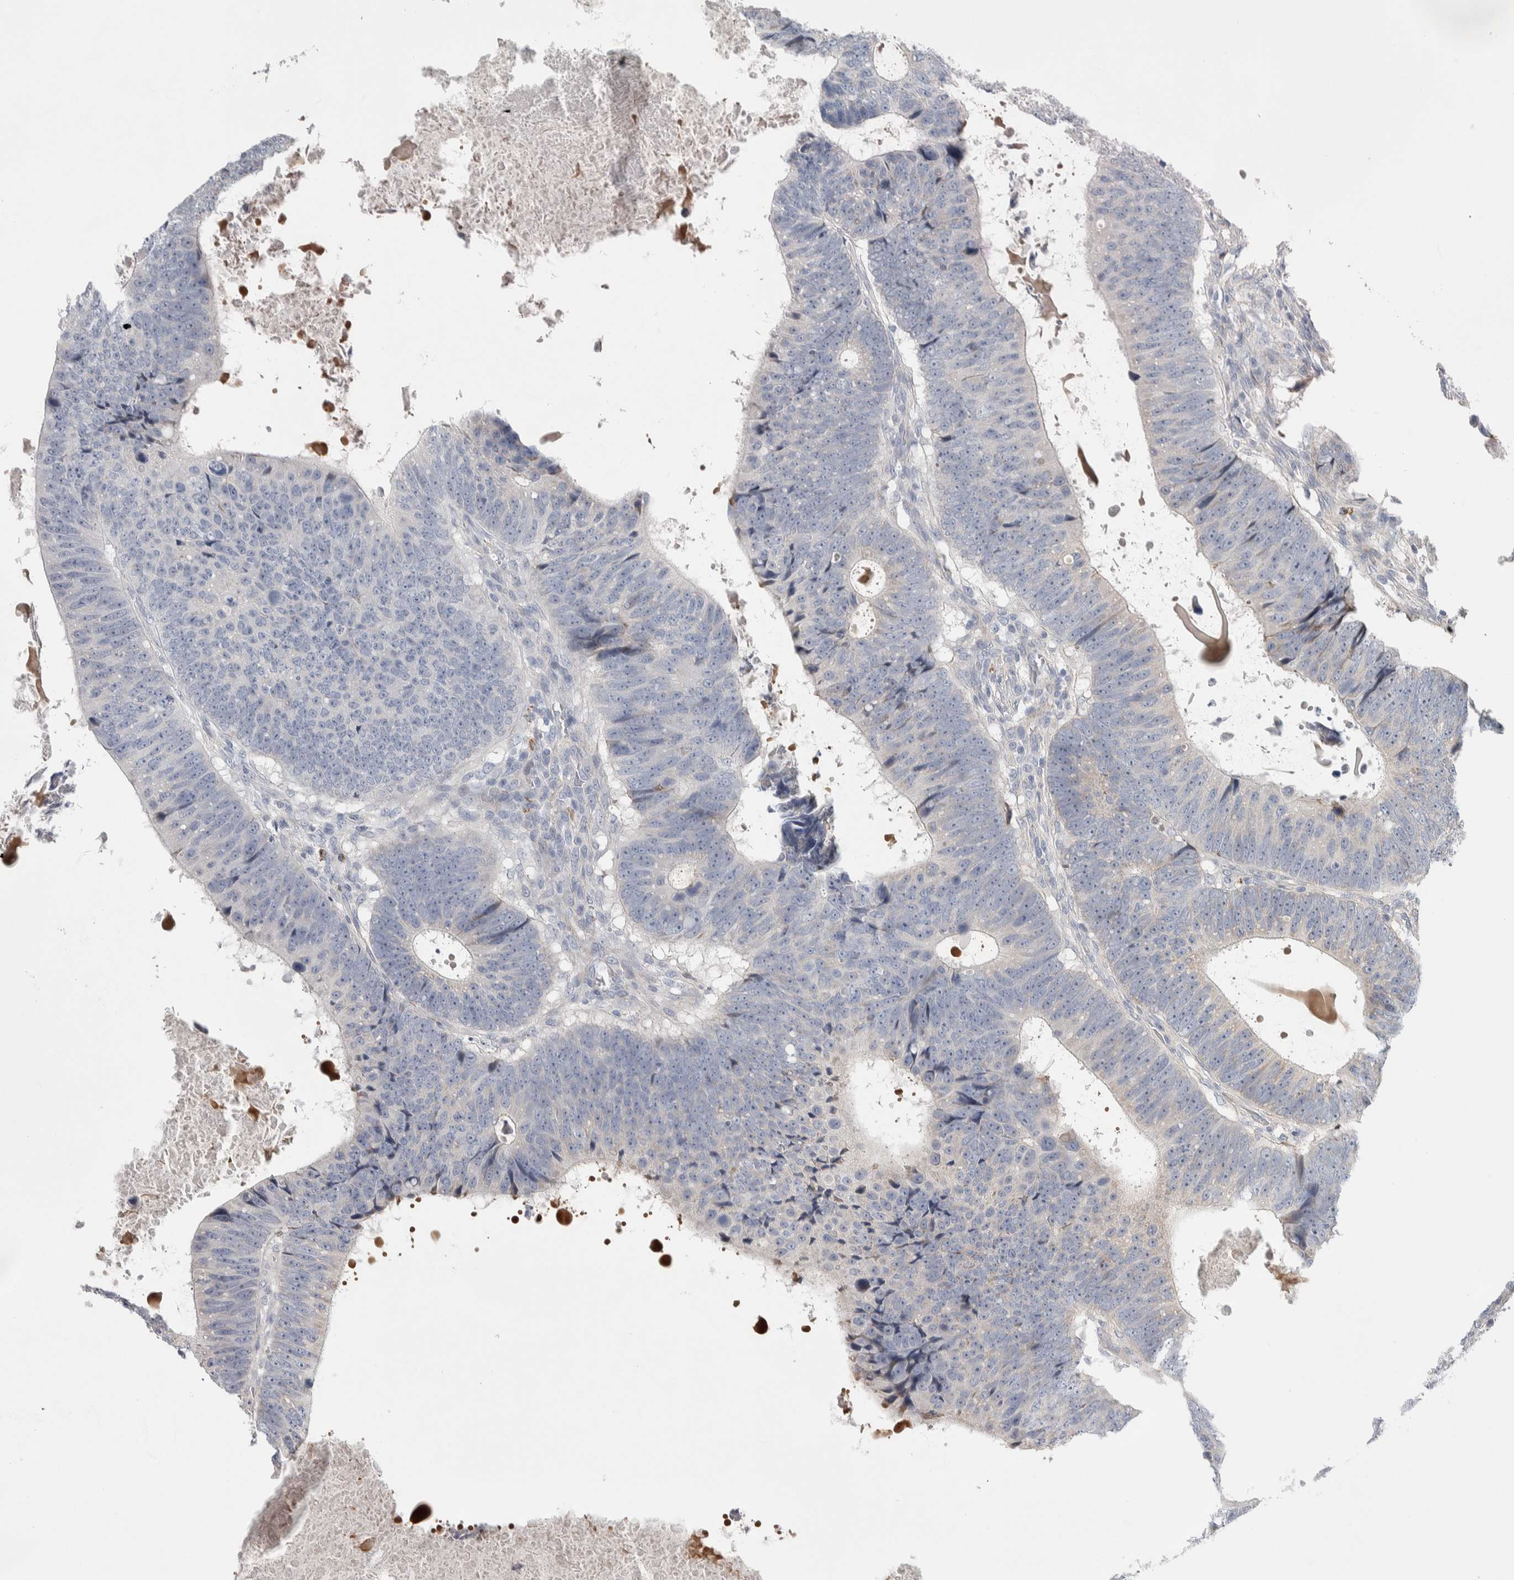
{"staining": {"intensity": "negative", "quantity": "none", "location": "none"}, "tissue": "colorectal cancer", "cell_type": "Tumor cells", "image_type": "cancer", "snomed": [{"axis": "morphology", "description": "Adenocarcinoma, NOS"}, {"axis": "topography", "description": "Colon"}], "caption": "High power microscopy photomicrograph of an IHC image of colorectal cancer, revealing no significant expression in tumor cells.", "gene": "PSMG3", "patient": {"sex": "male", "age": 56}}